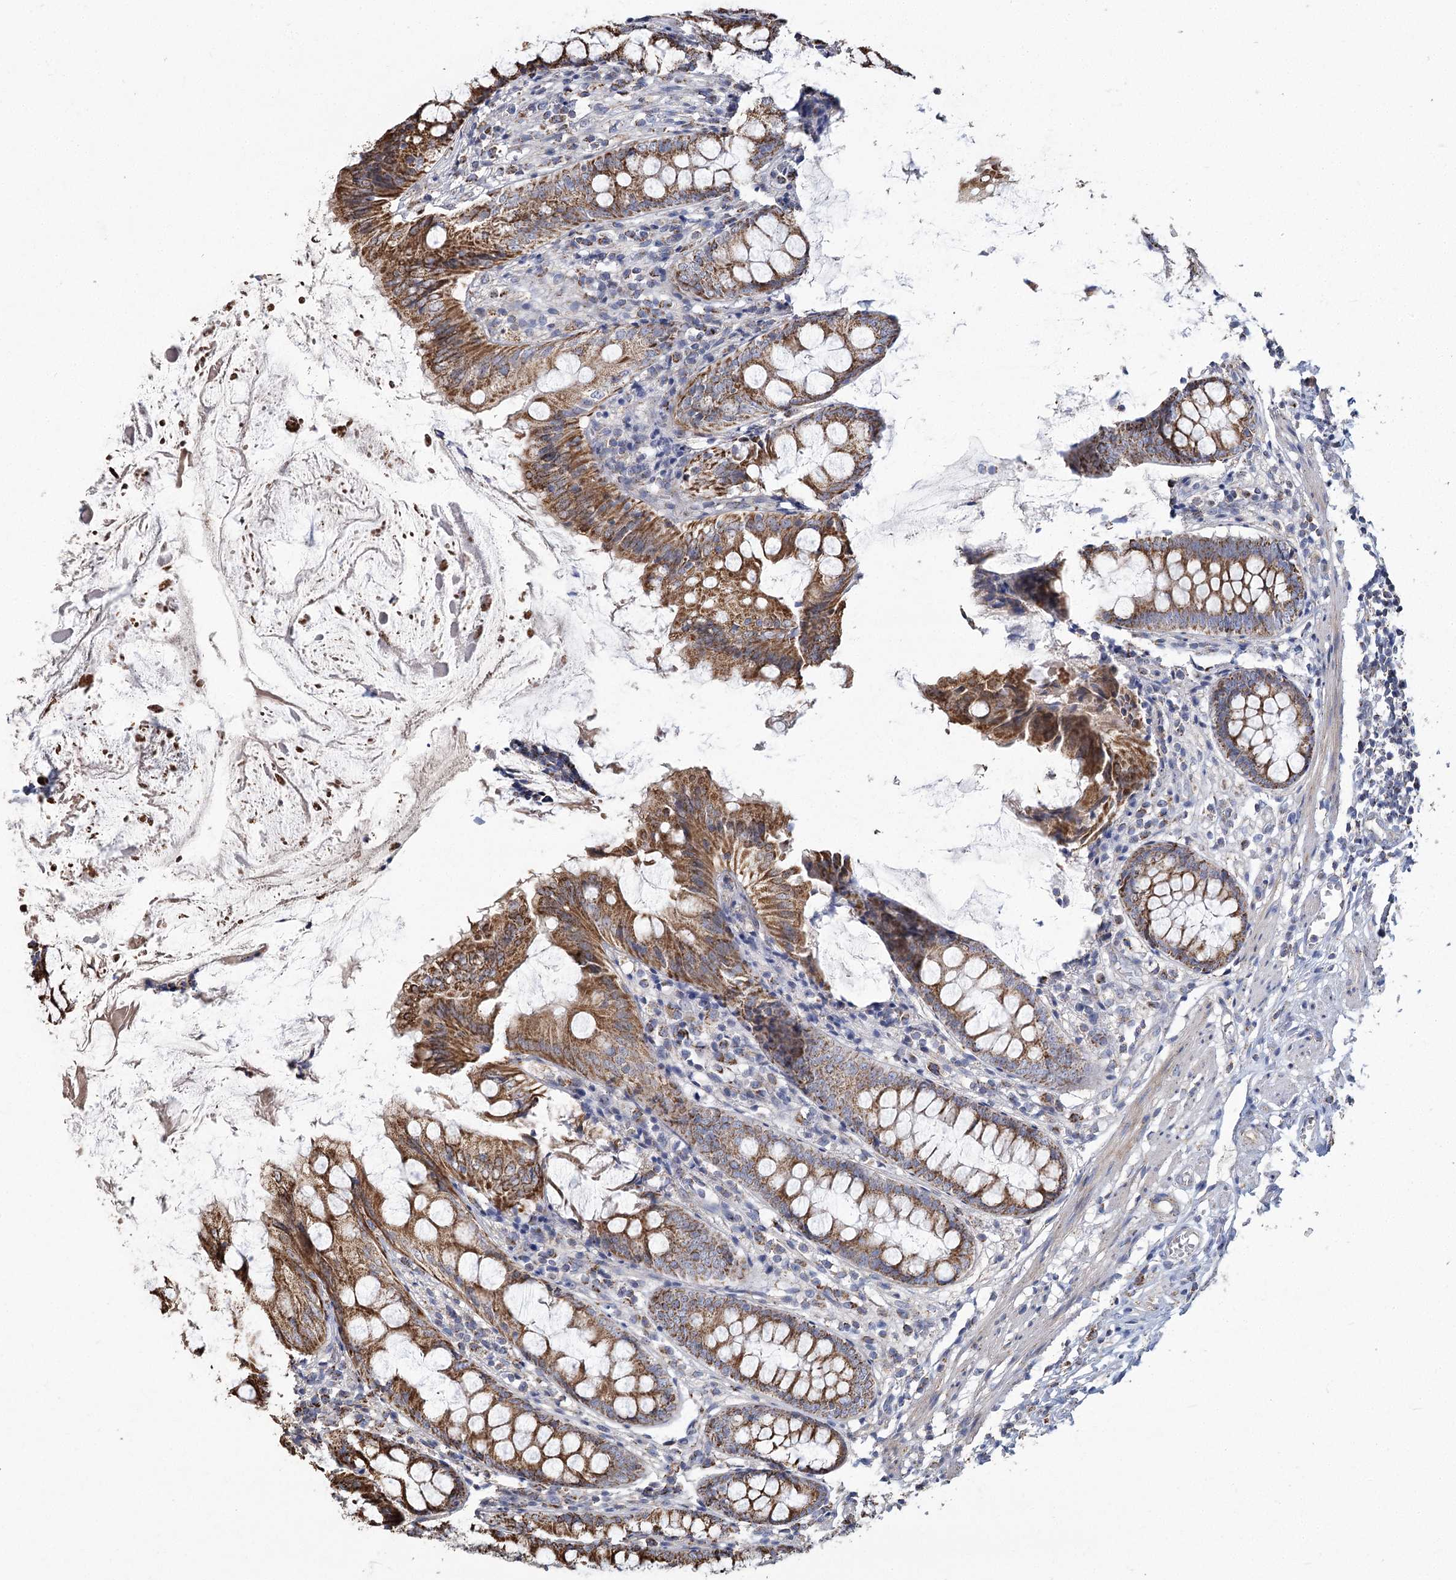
{"staining": {"intensity": "strong", "quantity": ">75%", "location": "cytoplasmic/membranous"}, "tissue": "appendix", "cell_type": "Glandular cells", "image_type": "normal", "snomed": [{"axis": "morphology", "description": "Normal tissue, NOS"}, {"axis": "topography", "description": "Appendix"}], "caption": "DAB immunohistochemical staining of unremarkable human appendix reveals strong cytoplasmic/membranous protein expression in about >75% of glandular cells.", "gene": "RANBP3L", "patient": {"sex": "female", "age": 77}}